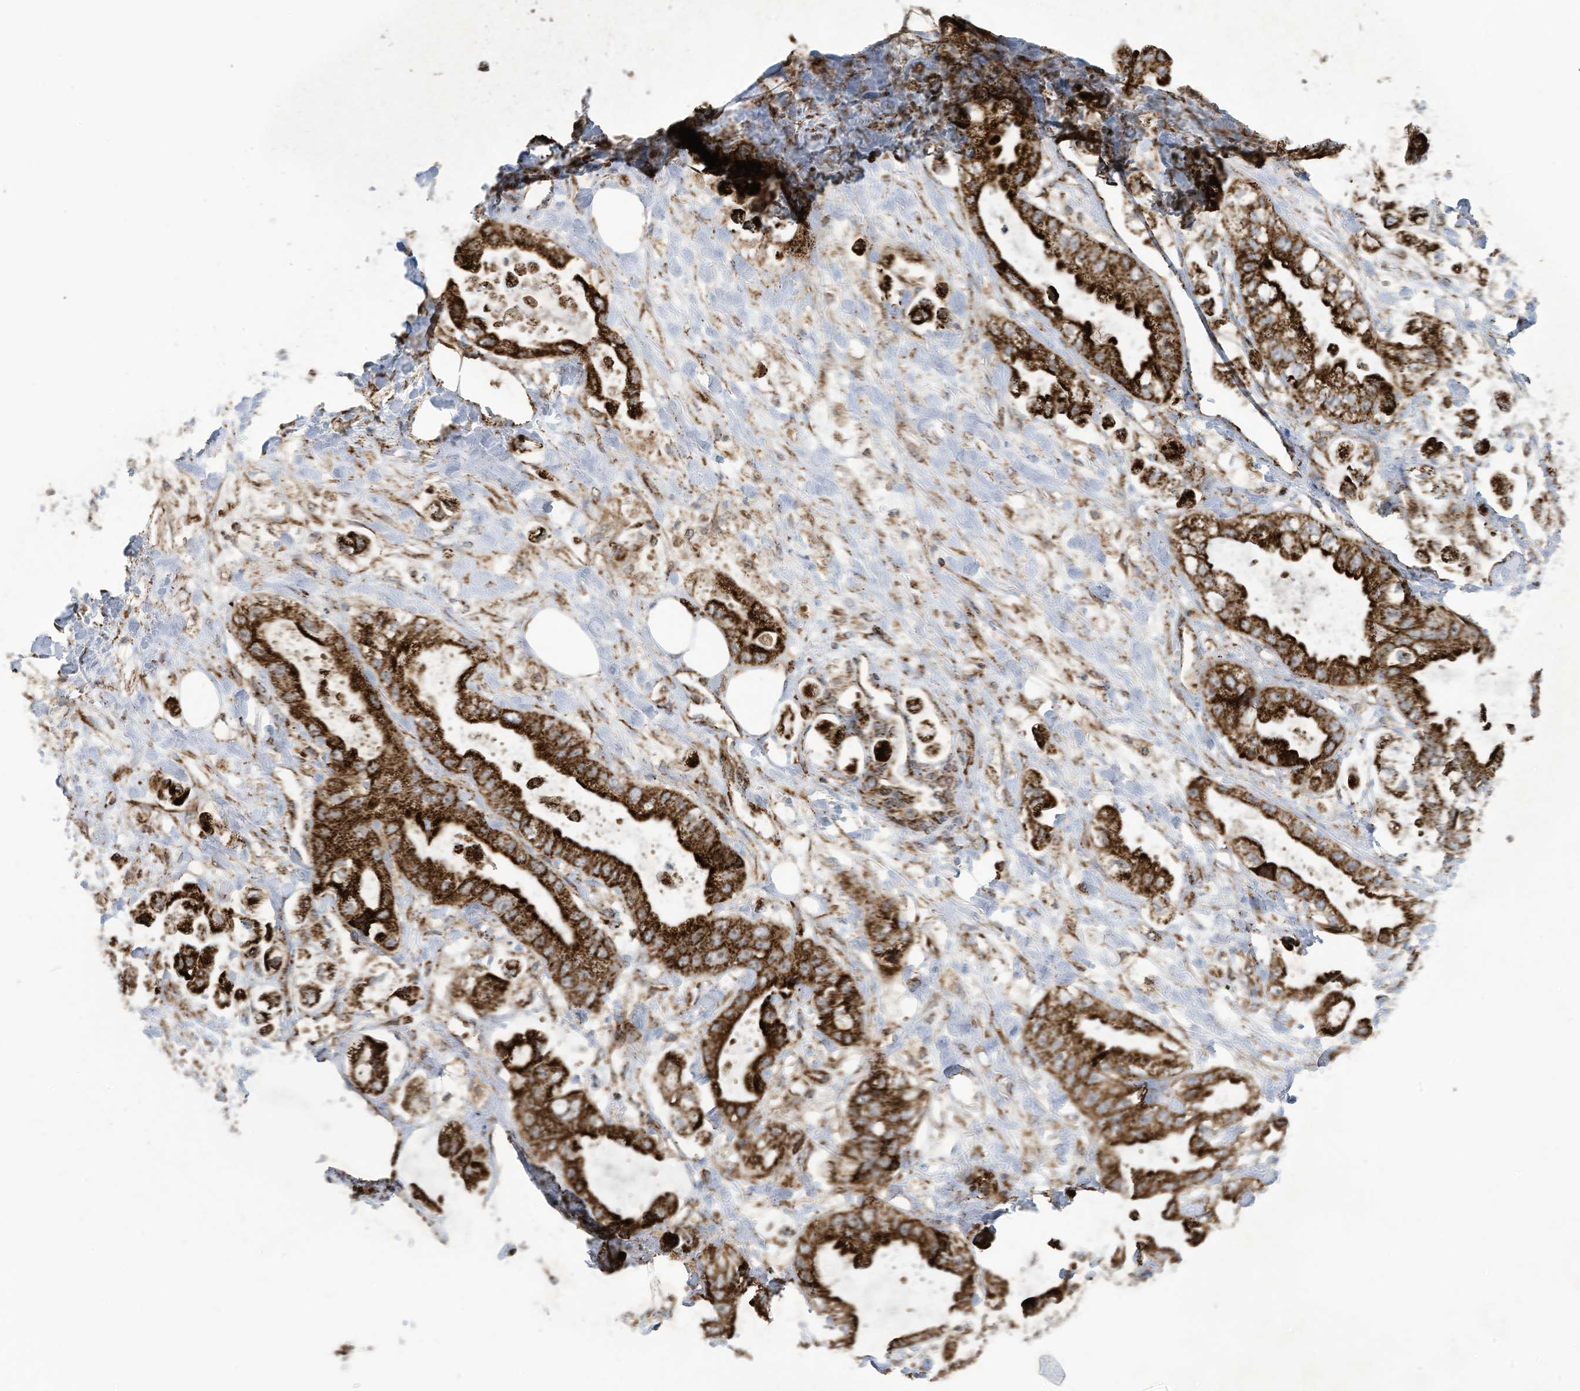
{"staining": {"intensity": "strong", "quantity": ">75%", "location": "cytoplasmic/membranous"}, "tissue": "stomach cancer", "cell_type": "Tumor cells", "image_type": "cancer", "snomed": [{"axis": "morphology", "description": "Adenocarcinoma, NOS"}, {"axis": "topography", "description": "Stomach"}], "caption": "Tumor cells display high levels of strong cytoplasmic/membranous staining in about >75% of cells in adenocarcinoma (stomach).", "gene": "COX10", "patient": {"sex": "male", "age": 62}}